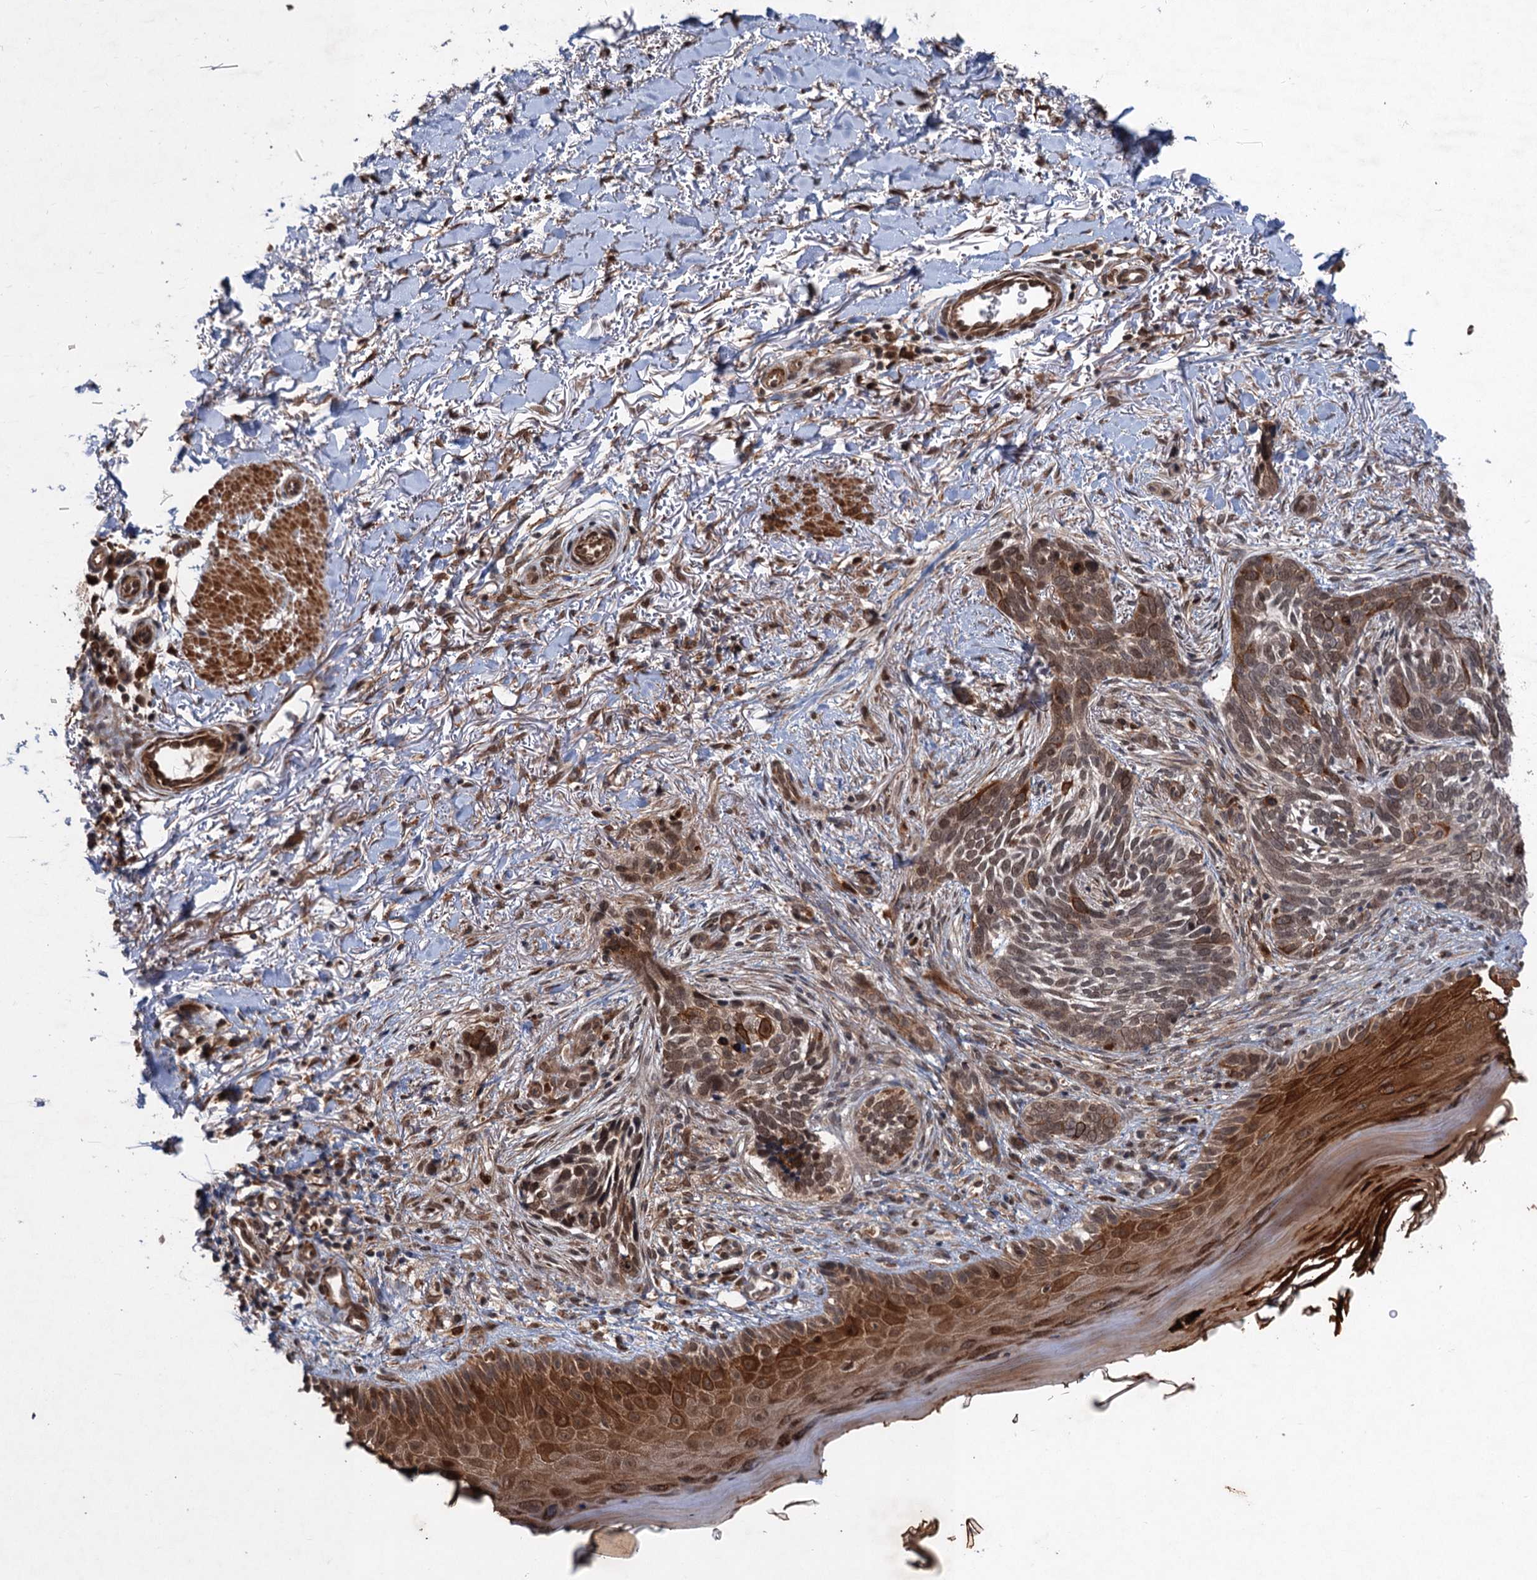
{"staining": {"intensity": "strong", "quantity": "25%-75%", "location": "cytoplasmic/membranous,nuclear"}, "tissue": "skin cancer", "cell_type": "Tumor cells", "image_type": "cancer", "snomed": [{"axis": "morphology", "description": "Normal tissue, NOS"}, {"axis": "morphology", "description": "Basal cell carcinoma"}, {"axis": "topography", "description": "Skin"}], "caption": "Skin basal cell carcinoma stained with a protein marker shows strong staining in tumor cells.", "gene": "TTC31", "patient": {"sex": "female", "age": 67}}